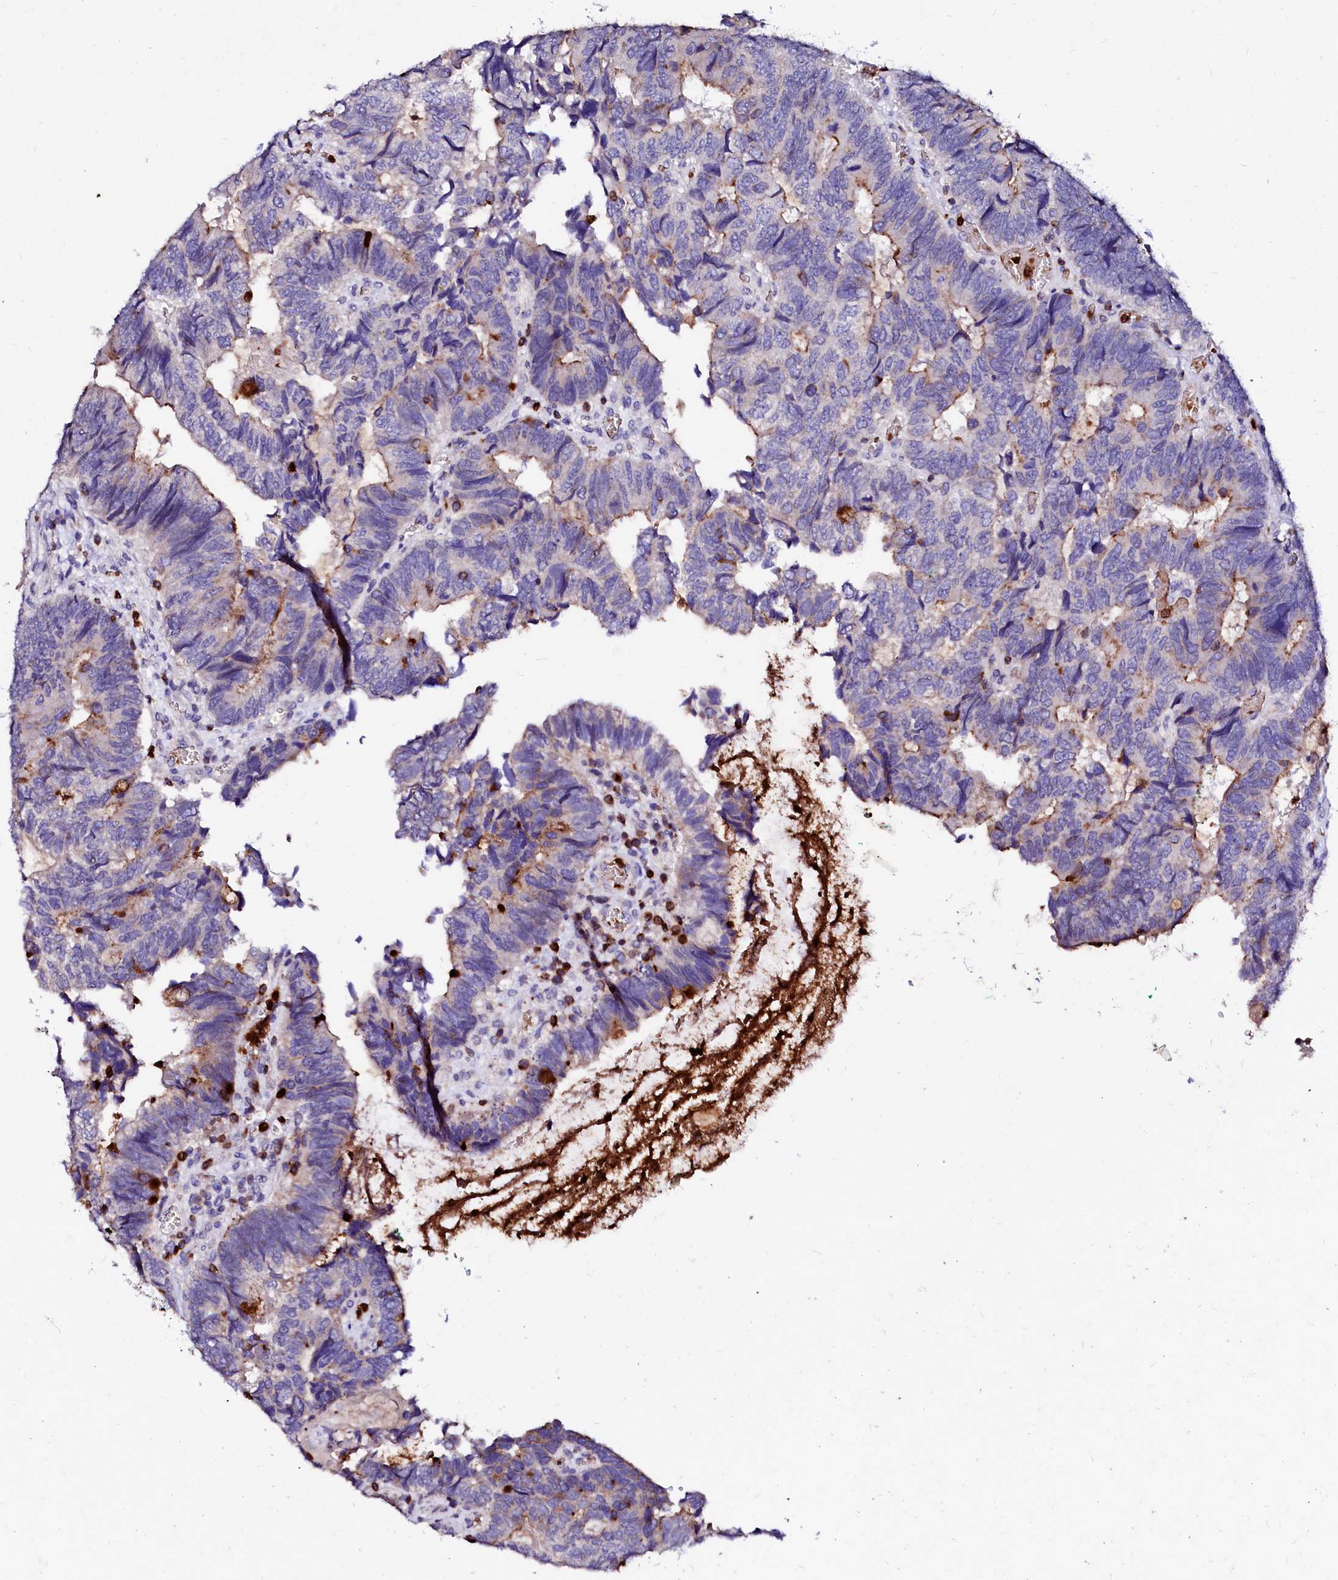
{"staining": {"intensity": "moderate", "quantity": "25%-75%", "location": "cytoplasmic/membranous"}, "tissue": "colorectal cancer", "cell_type": "Tumor cells", "image_type": "cancer", "snomed": [{"axis": "morphology", "description": "Adenocarcinoma, NOS"}, {"axis": "topography", "description": "Colon"}], "caption": "Moderate cytoplasmic/membranous protein positivity is appreciated in approximately 25%-75% of tumor cells in colorectal cancer (adenocarcinoma).", "gene": "RAB27A", "patient": {"sex": "female", "age": 67}}